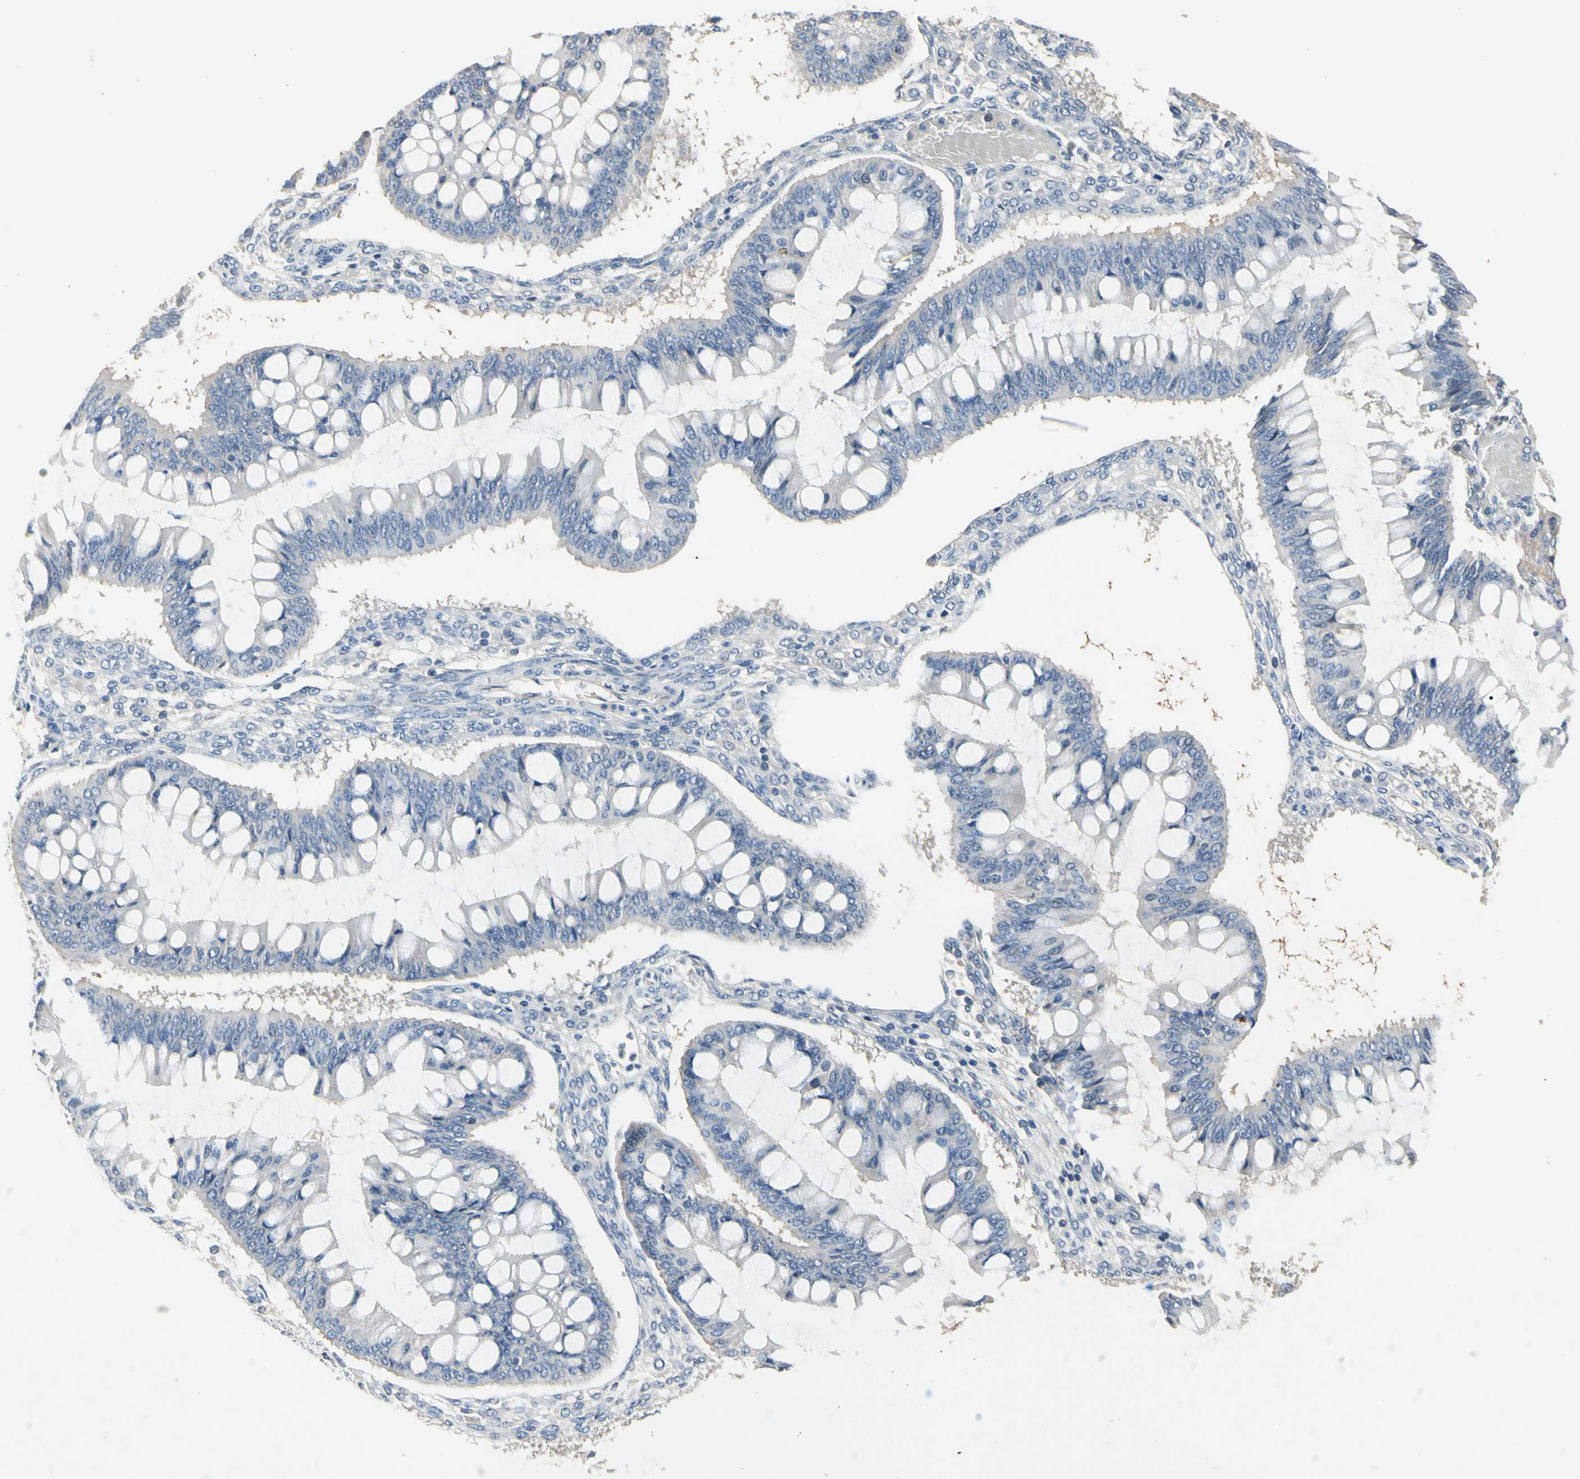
{"staining": {"intensity": "negative", "quantity": "none", "location": "none"}, "tissue": "ovarian cancer", "cell_type": "Tumor cells", "image_type": "cancer", "snomed": [{"axis": "morphology", "description": "Cystadenocarcinoma, mucinous, NOS"}, {"axis": "topography", "description": "Ovary"}], "caption": "This is an immunohistochemistry (IHC) image of ovarian cancer. There is no staining in tumor cells.", "gene": "ECRG4", "patient": {"sex": "female", "age": 73}}